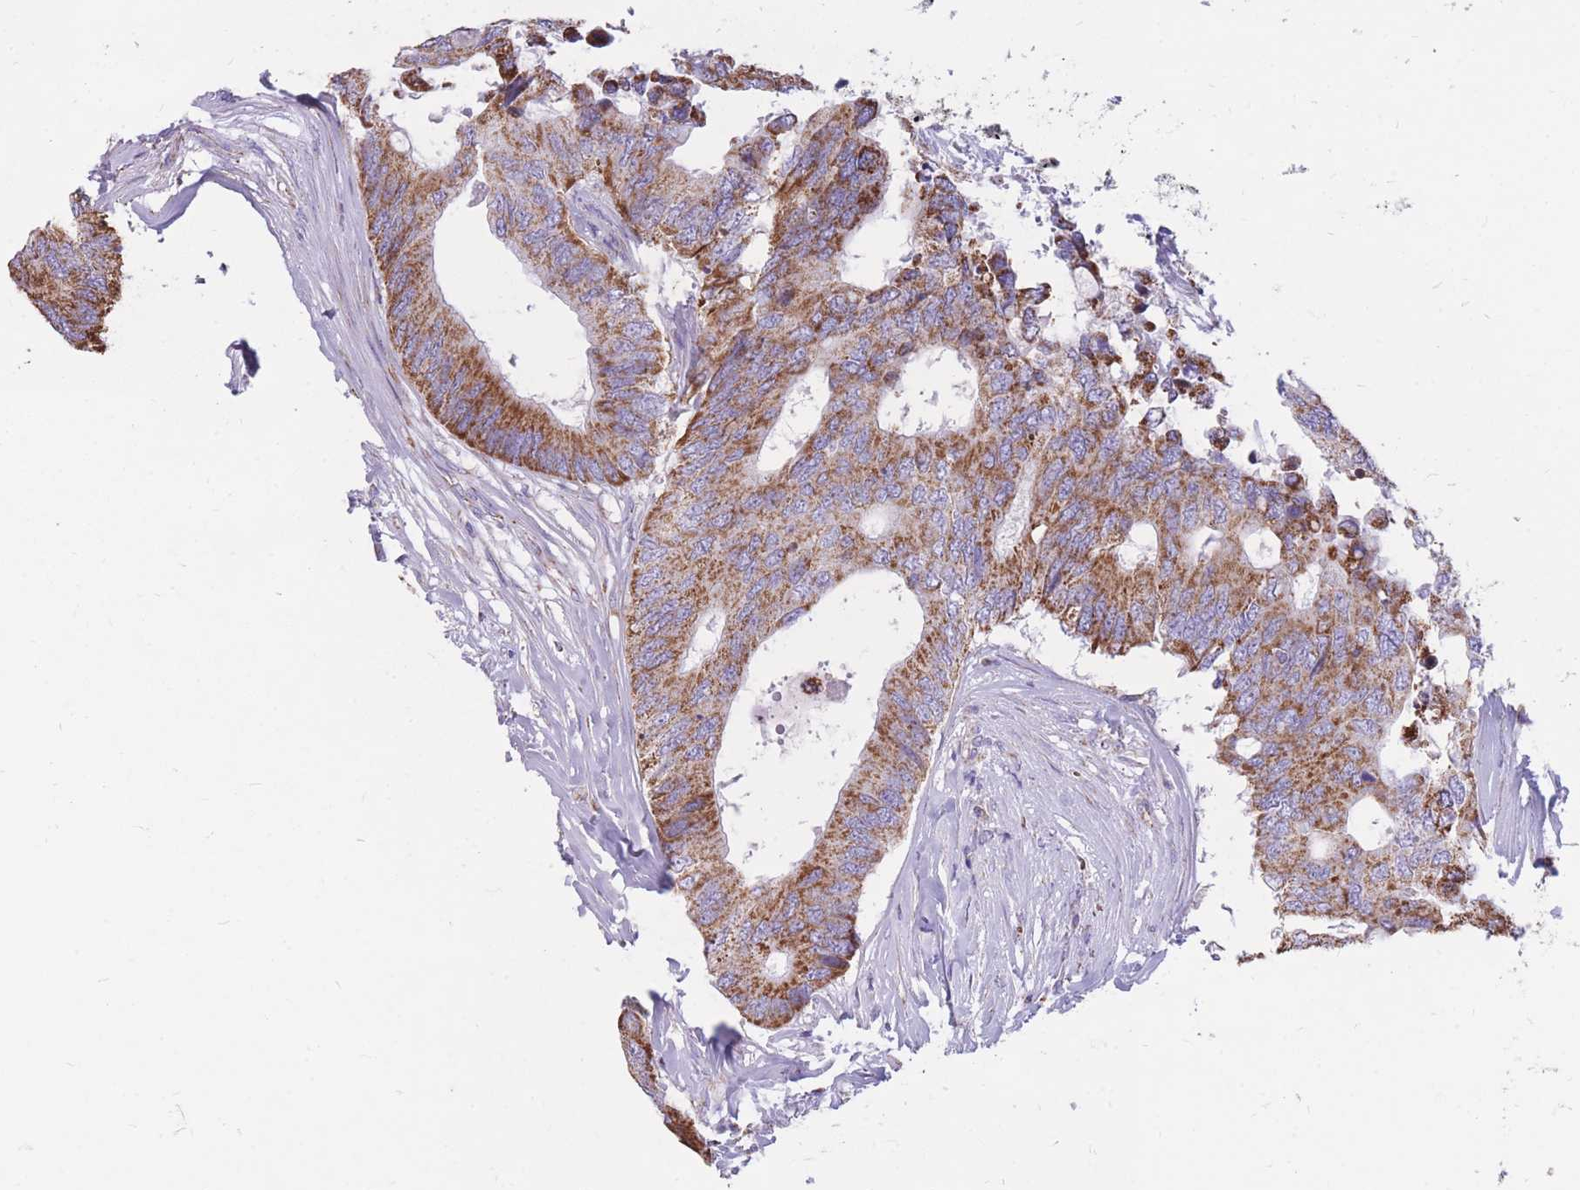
{"staining": {"intensity": "moderate", "quantity": ">75%", "location": "cytoplasmic/membranous"}, "tissue": "colorectal cancer", "cell_type": "Tumor cells", "image_type": "cancer", "snomed": [{"axis": "morphology", "description": "Adenocarcinoma, NOS"}, {"axis": "topography", "description": "Colon"}], "caption": "An IHC image of neoplastic tissue is shown. Protein staining in brown labels moderate cytoplasmic/membranous positivity in colorectal cancer within tumor cells.", "gene": "PCSK1", "patient": {"sex": "male", "age": 71}}